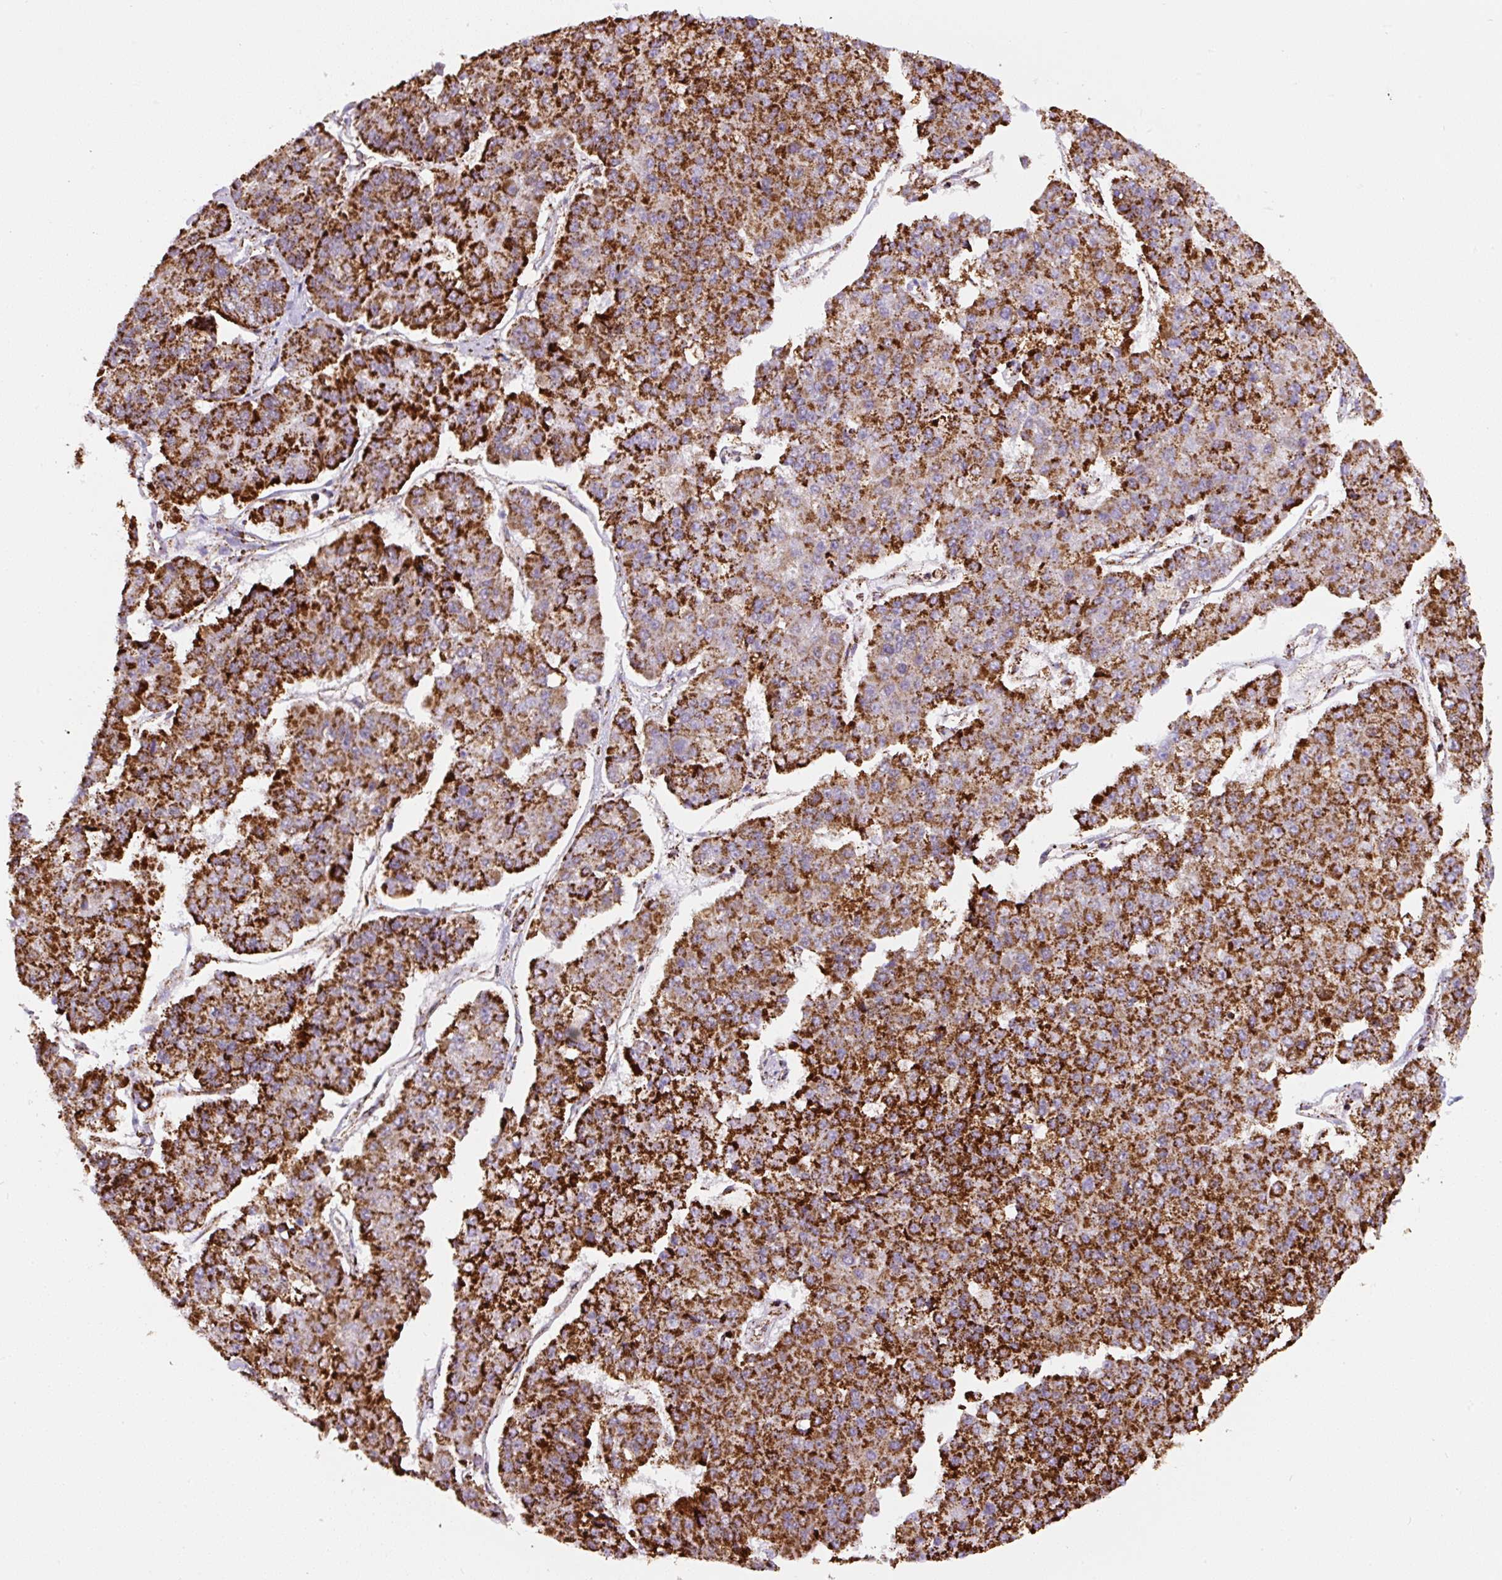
{"staining": {"intensity": "strong", "quantity": ">75%", "location": "cytoplasmic/membranous"}, "tissue": "pancreatic cancer", "cell_type": "Tumor cells", "image_type": "cancer", "snomed": [{"axis": "morphology", "description": "Adenocarcinoma, NOS"}, {"axis": "topography", "description": "Pancreas"}], "caption": "Human pancreatic cancer (adenocarcinoma) stained with a protein marker demonstrates strong staining in tumor cells.", "gene": "ATP5F1A", "patient": {"sex": "male", "age": 50}}